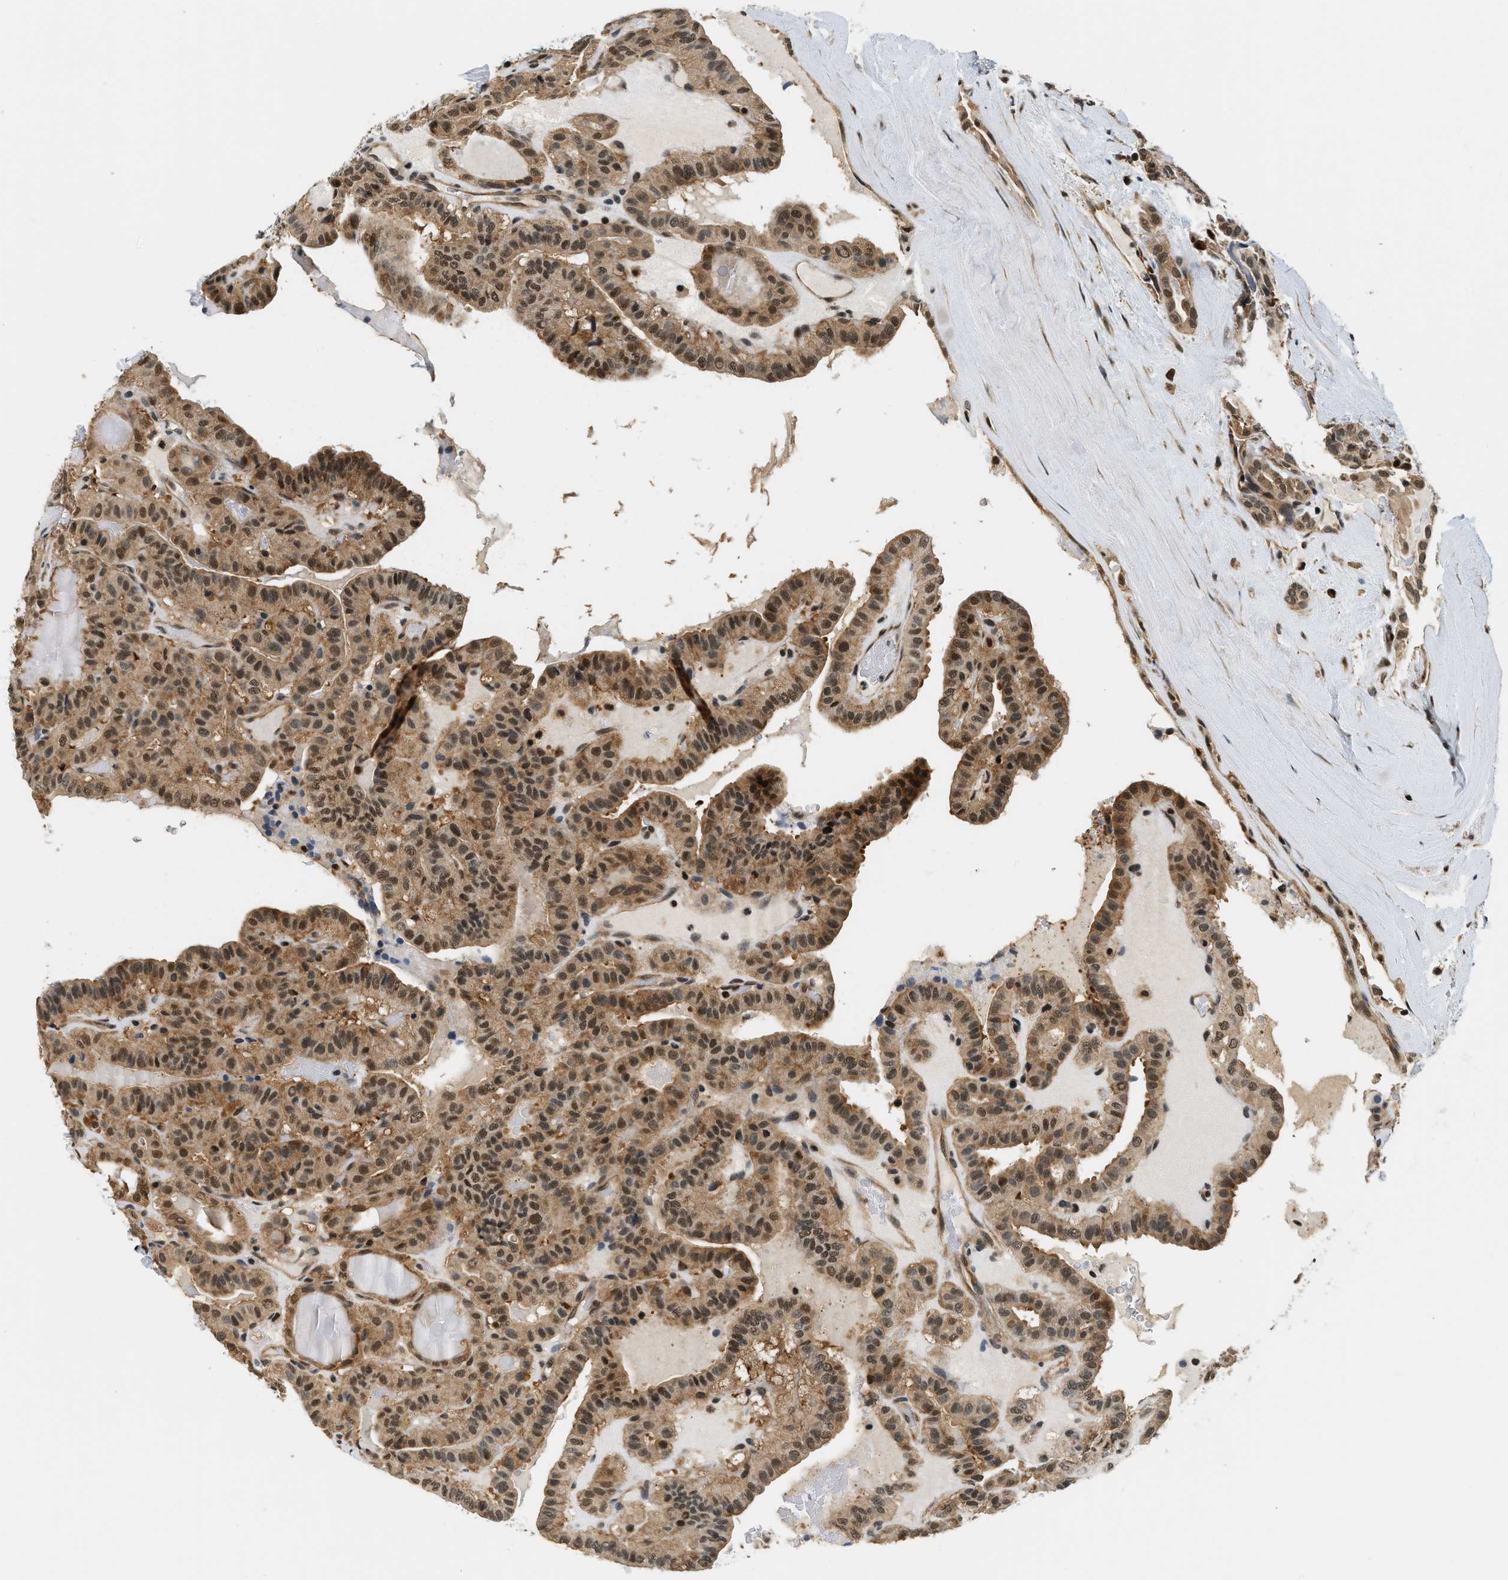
{"staining": {"intensity": "moderate", "quantity": ">75%", "location": "cytoplasmic/membranous,nuclear"}, "tissue": "thyroid cancer", "cell_type": "Tumor cells", "image_type": "cancer", "snomed": [{"axis": "morphology", "description": "Papillary adenocarcinoma, NOS"}, {"axis": "topography", "description": "Thyroid gland"}], "caption": "Moderate cytoplasmic/membranous and nuclear positivity for a protein is appreciated in about >75% of tumor cells of thyroid cancer using immunohistochemistry.", "gene": "PSMD3", "patient": {"sex": "male", "age": 77}}